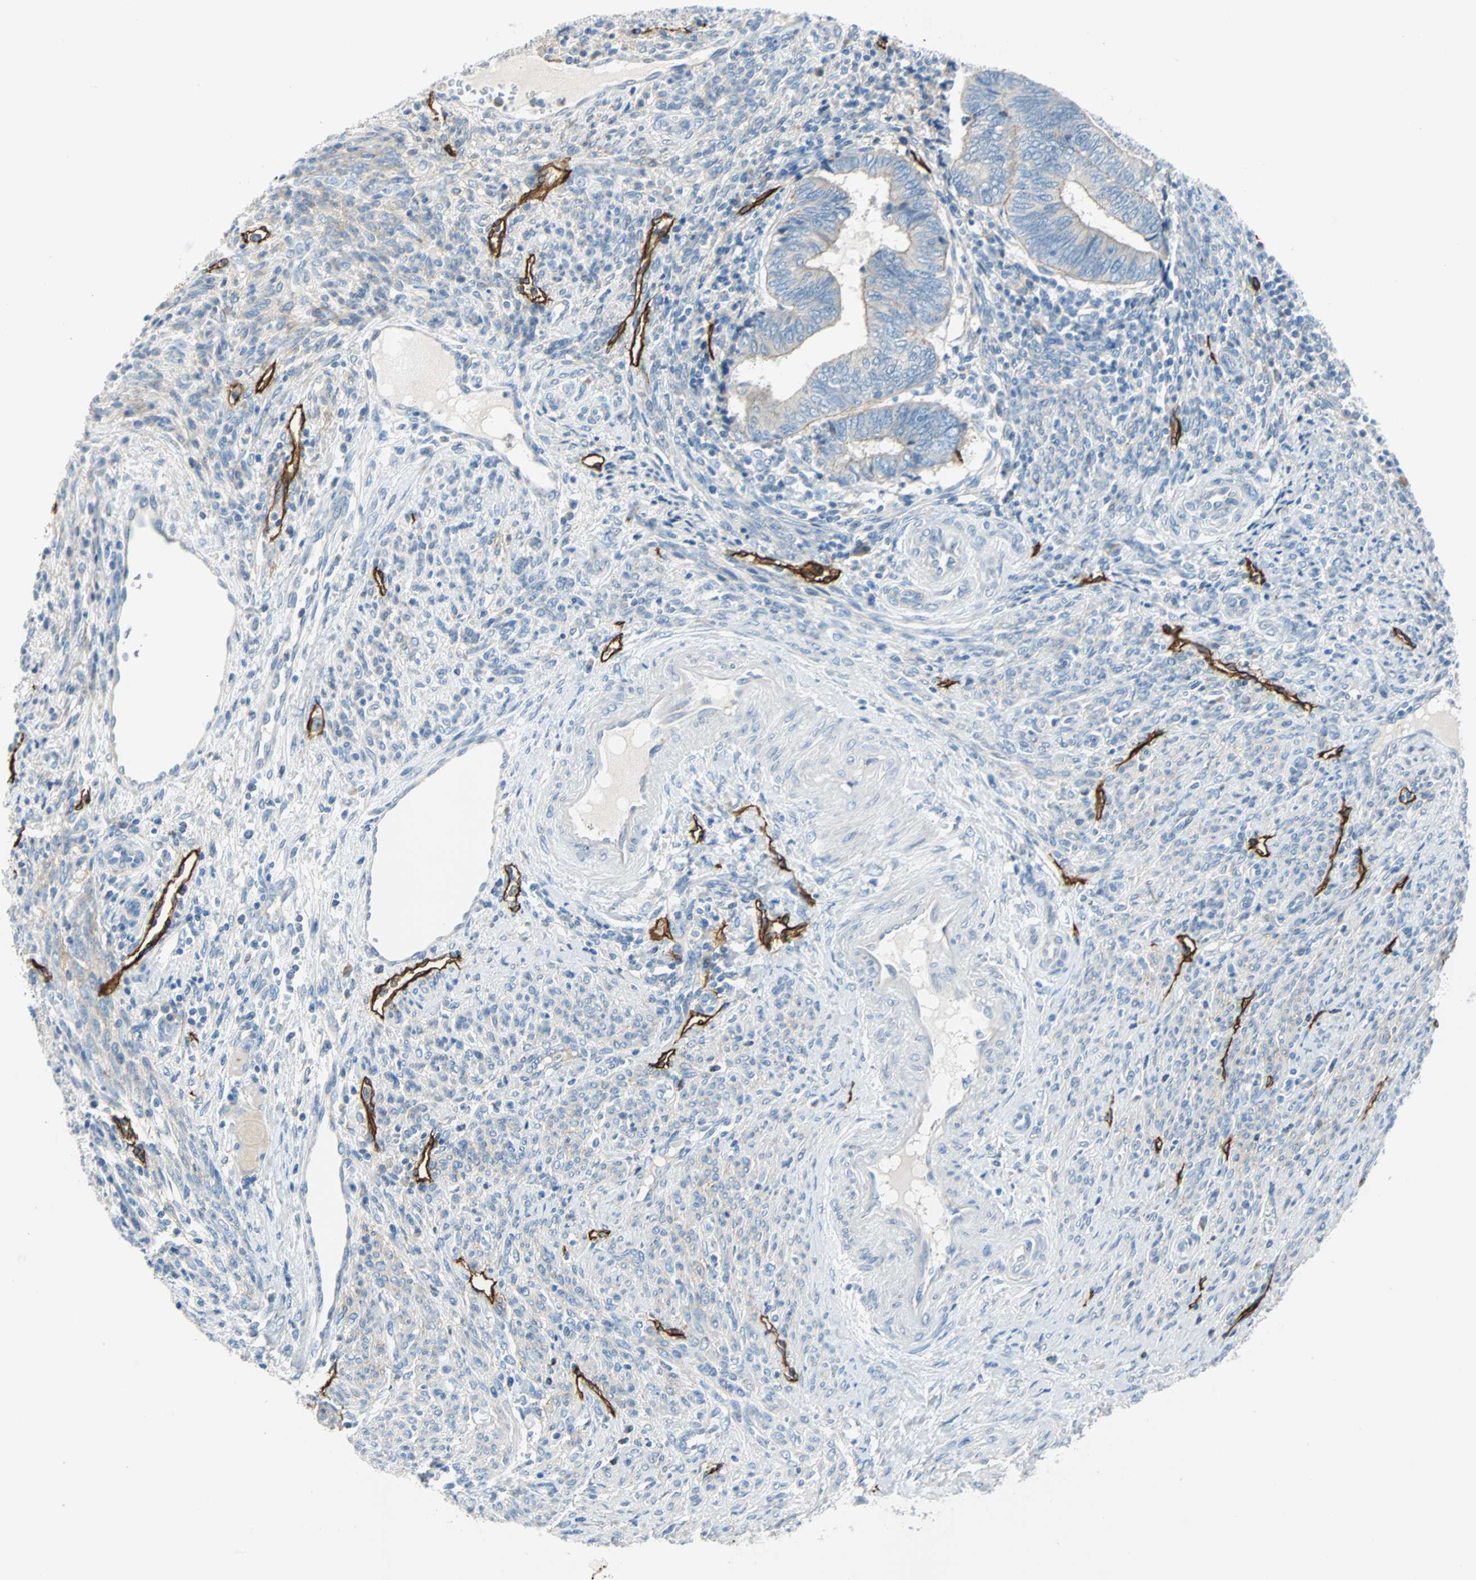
{"staining": {"intensity": "weak", "quantity": "<25%", "location": "cytoplasmic/membranous"}, "tissue": "endometrial cancer", "cell_type": "Tumor cells", "image_type": "cancer", "snomed": [{"axis": "morphology", "description": "Adenocarcinoma, NOS"}, {"axis": "topography", "description": "Uterus"}, {"axis": "topography", "description": "Endometrium"}], "caption": "Image shows no significant protein expression in tumor cells of adenocarcinoma (endometrial). The staining was performed using DAB to visualize the protein expression in brown, while the nuclei were stained in blue with hematoxylin (Magnification: 20x).", "gene": "PDPN", "patient": {"sex": "female", "age": 70}}